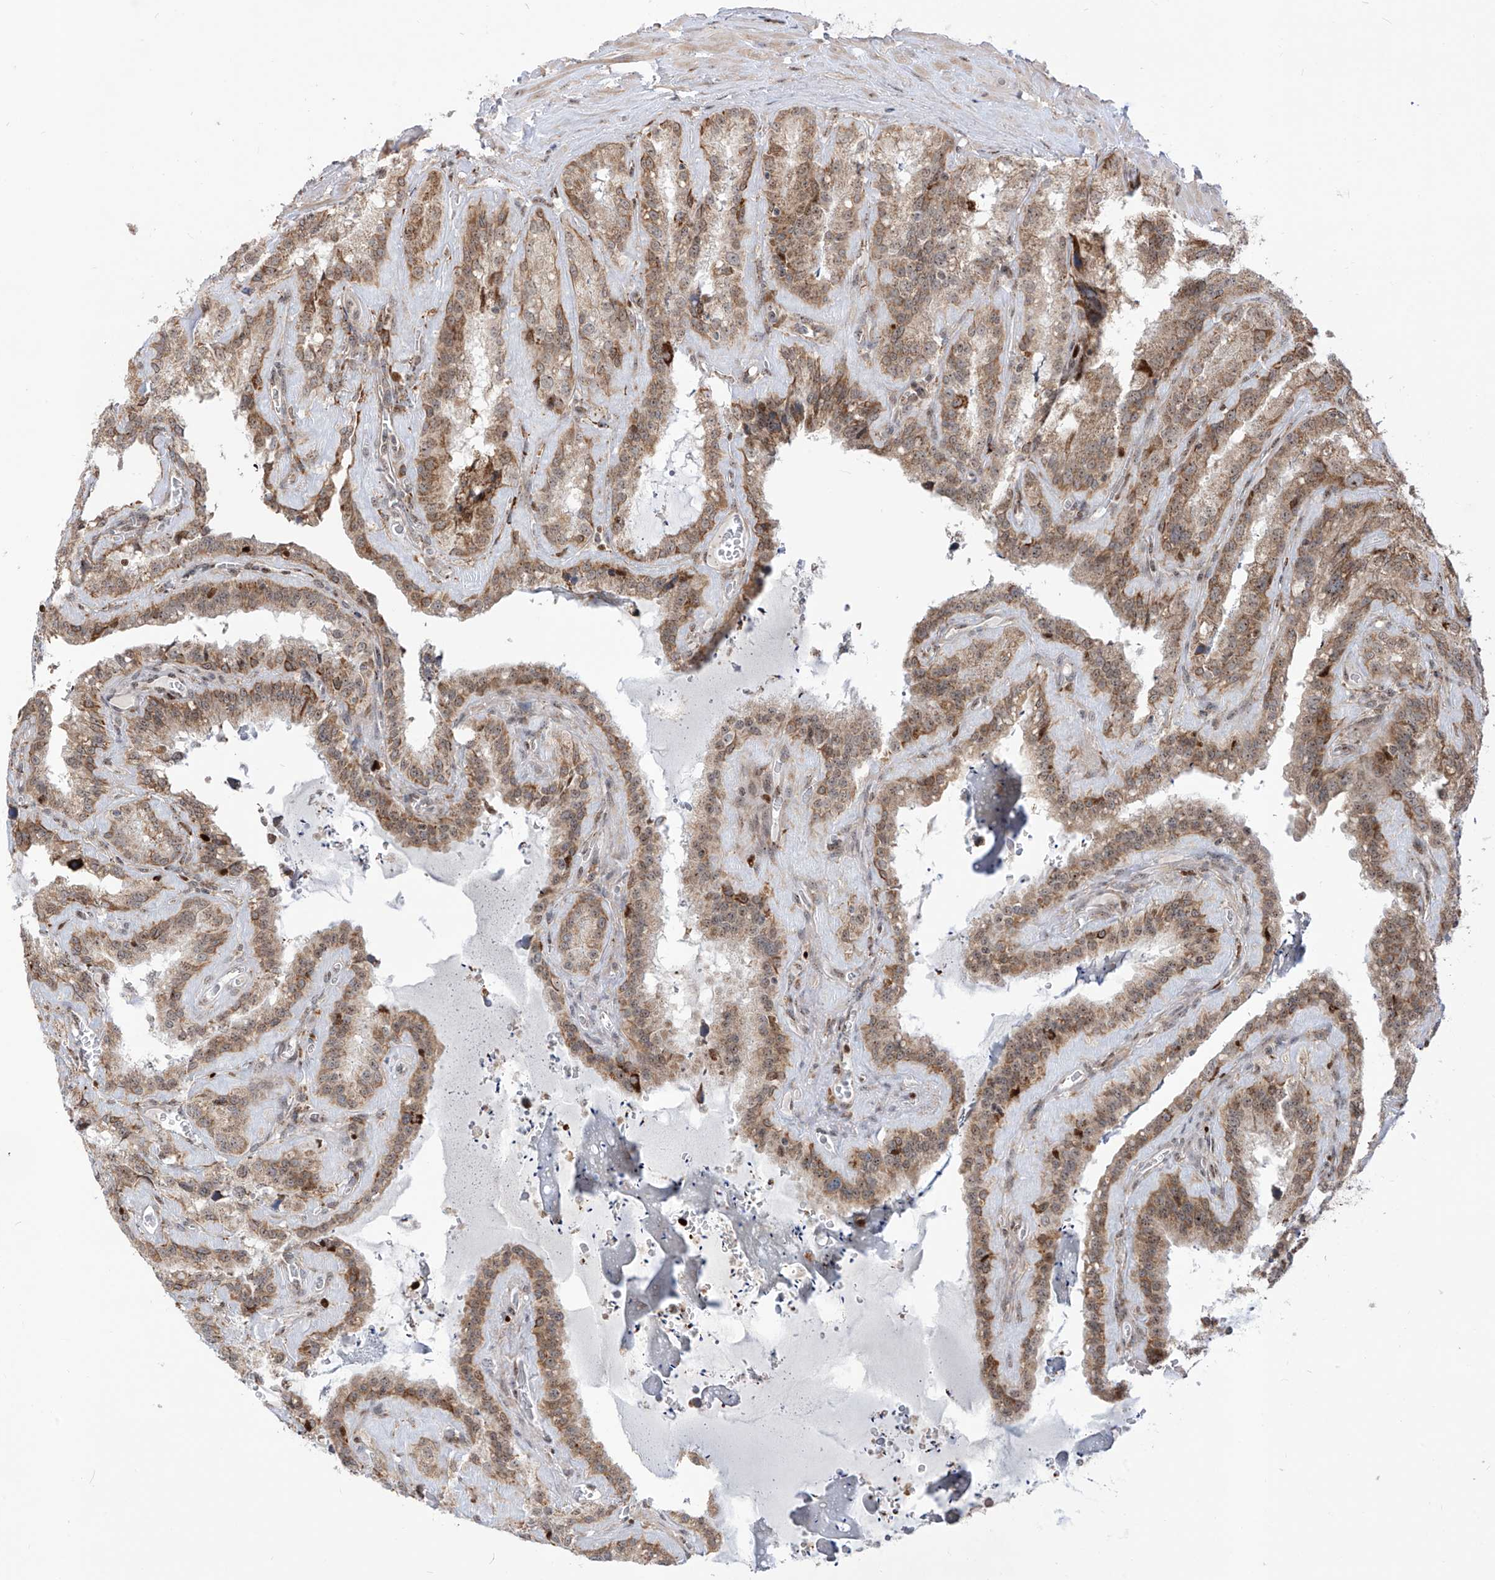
{"staining": {"intensity": "moderate", "quantity": ">75%", "location": "cytoplasmic/membranous"}, "tissue": "seminal vesicle", "cell_type": "Glandular cells", "image_type": "normal", "snomed": [{"axis": "morphology", "description": "Normal tissue, NOS"}, {"axis": "topography", "description": "Prostate"}, {"axis": "topography", "description": "Seminal veicle"}], "caption": "IHC histopathology image of benign human seminal vesicle stained for a protein (brown), which displays medium levels of moderate cytoplasmic/membranous positivity in approximately >75% of glandular cells.", "gene": "ZBTB8A", "patient": {"sex": "male", "age": 59}}